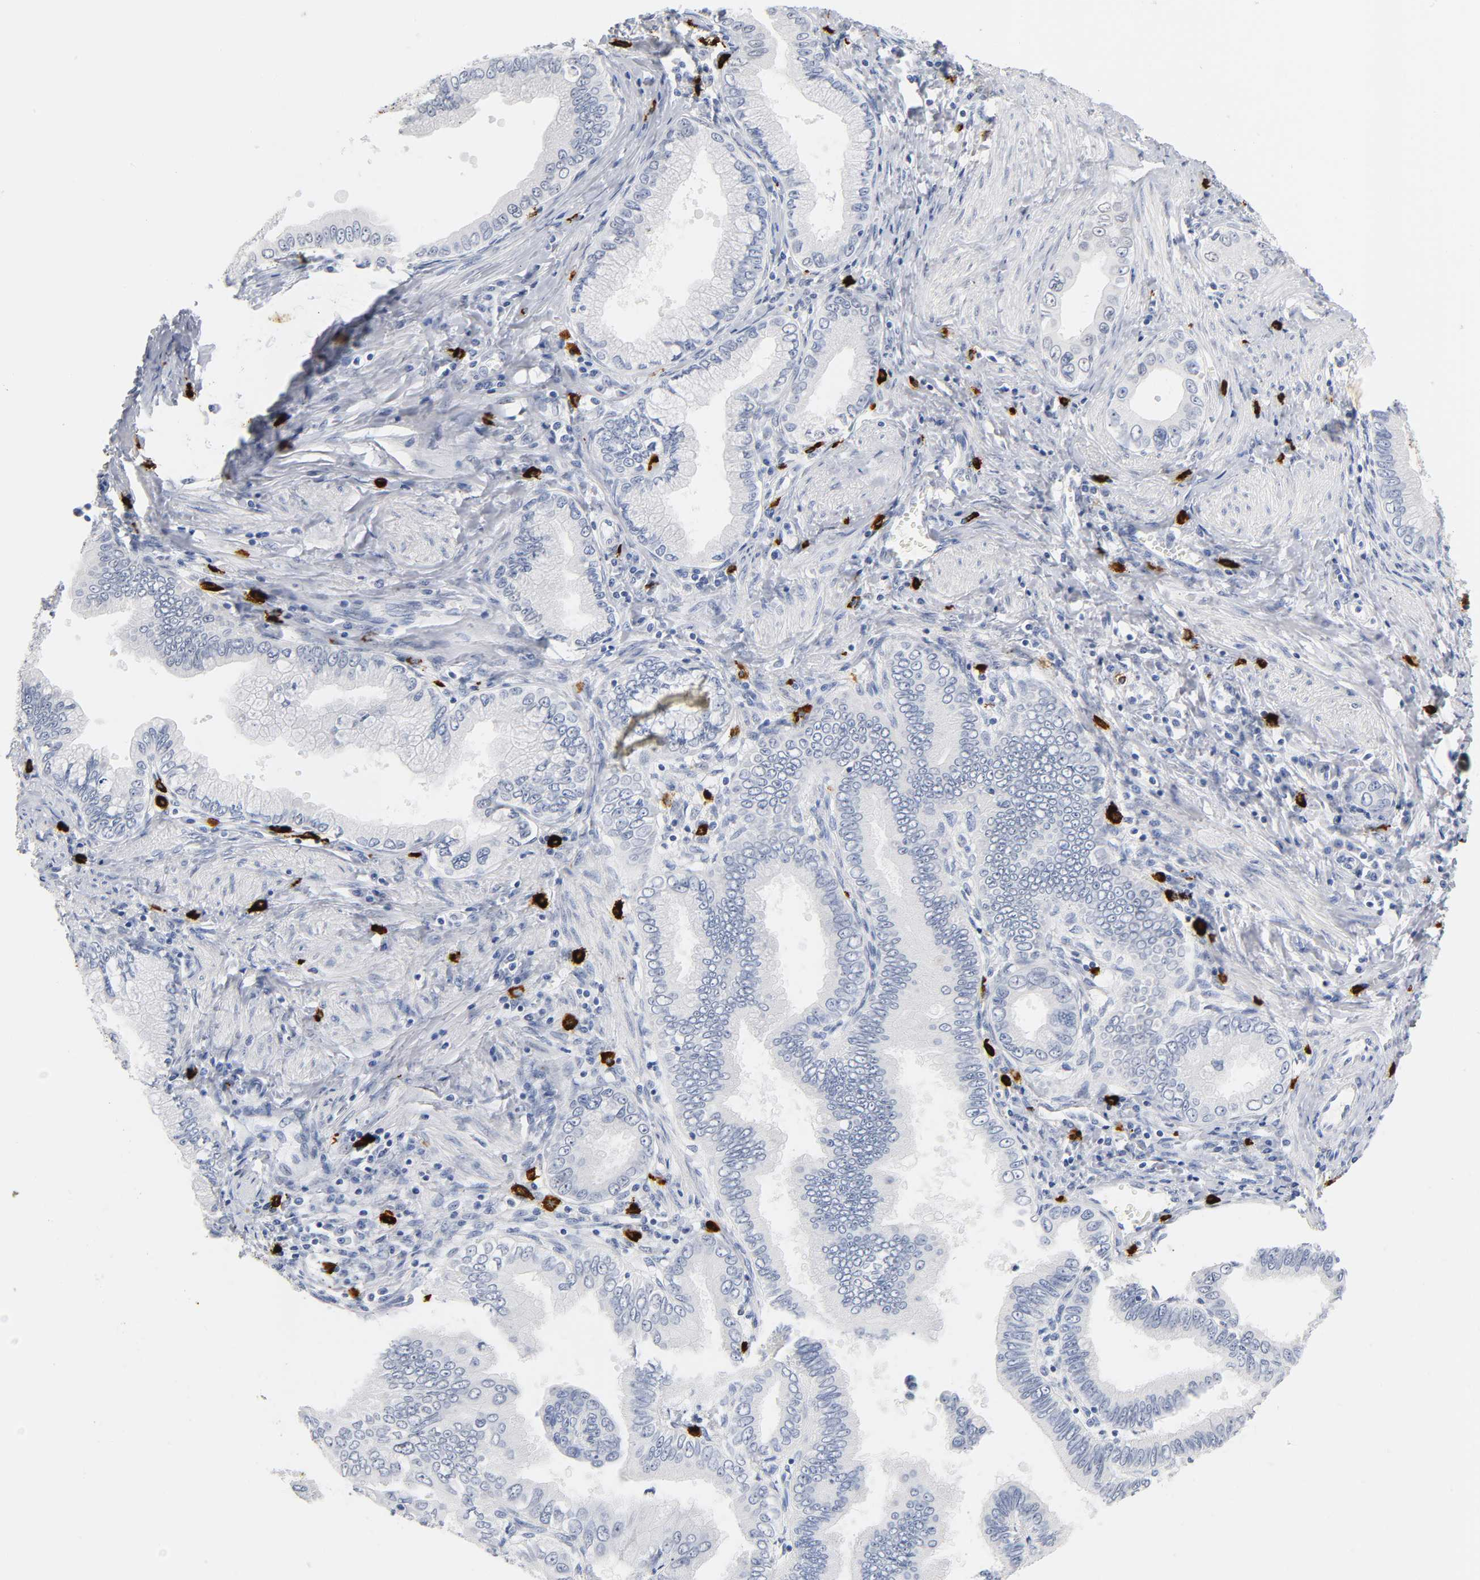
{"staining": {"intensity": "negative", "quantity": "none", "location": "none"}, "tissue": "pancreatic cancer", "cell_type": "Tumor cells", "image_type": "cancer", "snomed": [{"axis": "morphology", "description": "Normal tissue, NOS"}, {"axis": "topography", "description": "Lymph node"}], "caption": "Tumor cells are negative for protein expression in human pancreatic cancer.", "gene": "NAB2", "patient": {"sex": "male", "age": 50}}